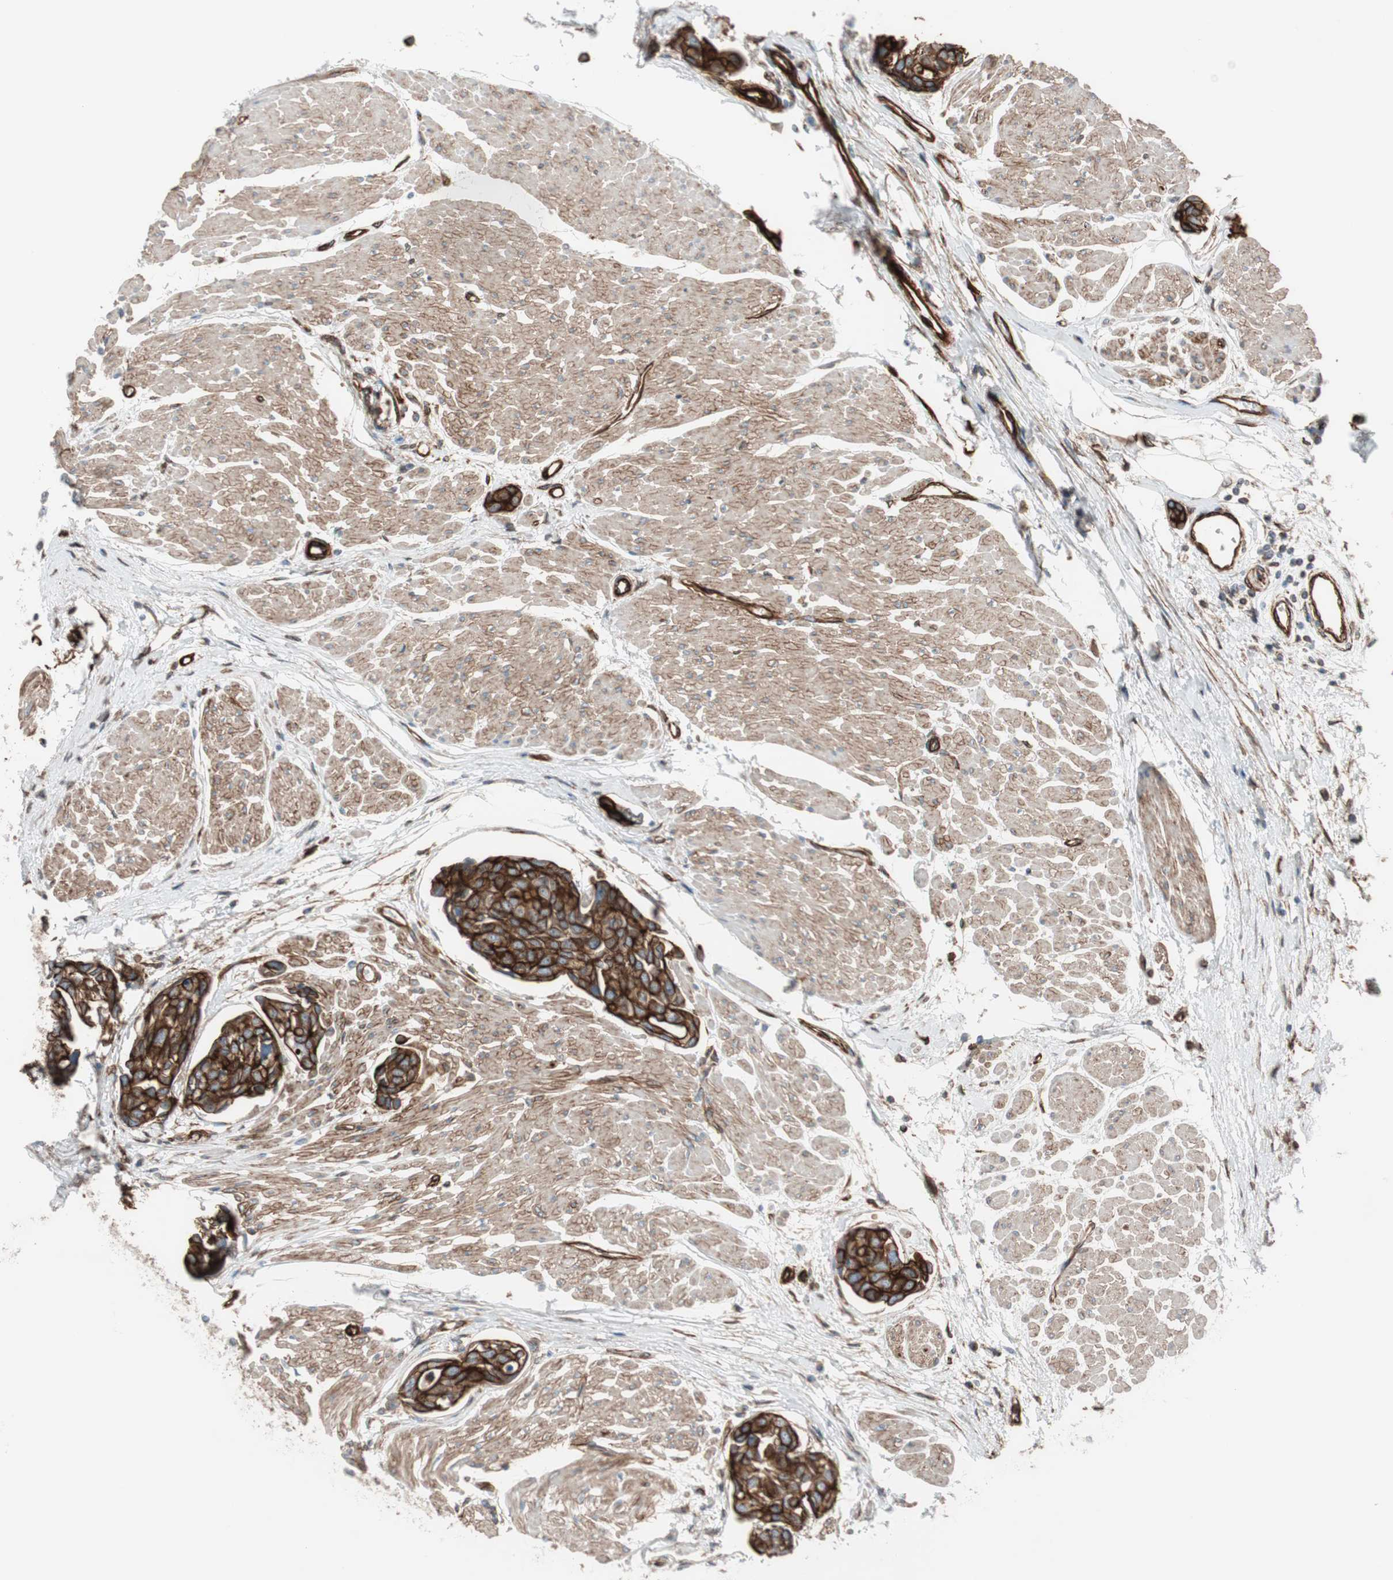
{"staining": {"intensity": "strong", "quantity": ">75%", "location": "cytoplasmic/membranous"}, "tissue": "urothelial cancer", "cell_type": "Tumor cells", "image_type": "cancer", "snomed": [{"axis": "morphology", "description": "Urothelial carcinoma, High grade"}, {"axis": "topography", "description": "Urinary bladder"}], "caption": "Urothelial cancer tissue shows strong cytoplasmic/membranous positivity in approximately >75% of tumor cells, visualized by immunohistochemistry.", "gene": "TCTA", "patient": {"sex": "male", "age": 78}}